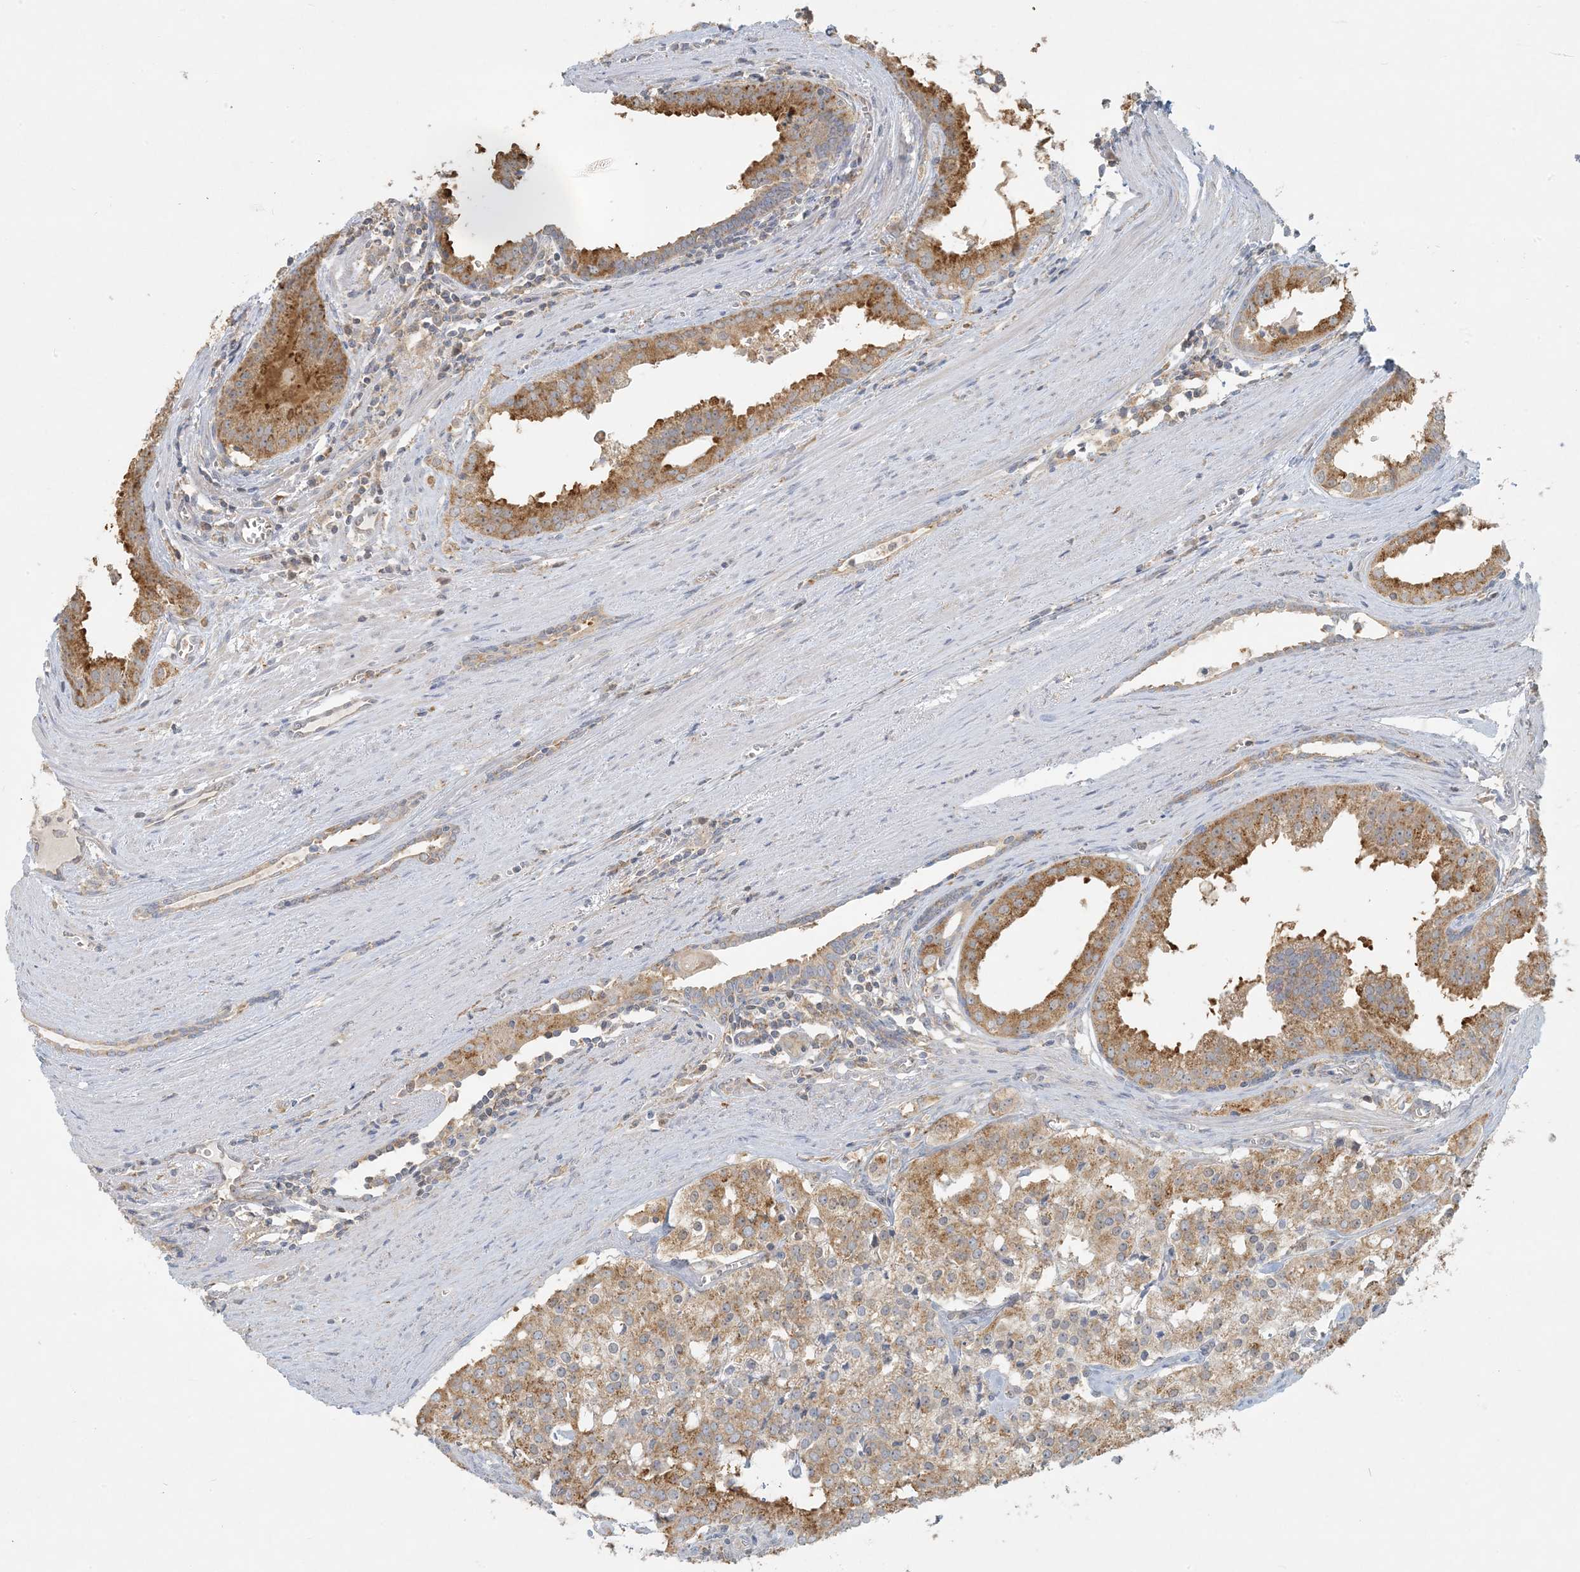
{"staining": {"intensity": "moderate", "quantity": ">75%", "location": "cytoplasmic/membranous"}, "tissue": "prostate cancer", "cell_type": "Tumor cells", "image_type": "cancer", "snomed": [{"axis": "morphology", "description": "Adenocarcinoma, High grade"}, {"axis": "topography", "description": "Prostate"}], "caption": "A histopathology image of human adenocarcinoma (high-grade) (prostate) stained for a protein reveals moderate cytoplasmic/membranous brown staining in tumor cells.", "gene": "HACL1", "patient": {"sex": "male", "age": 68}}